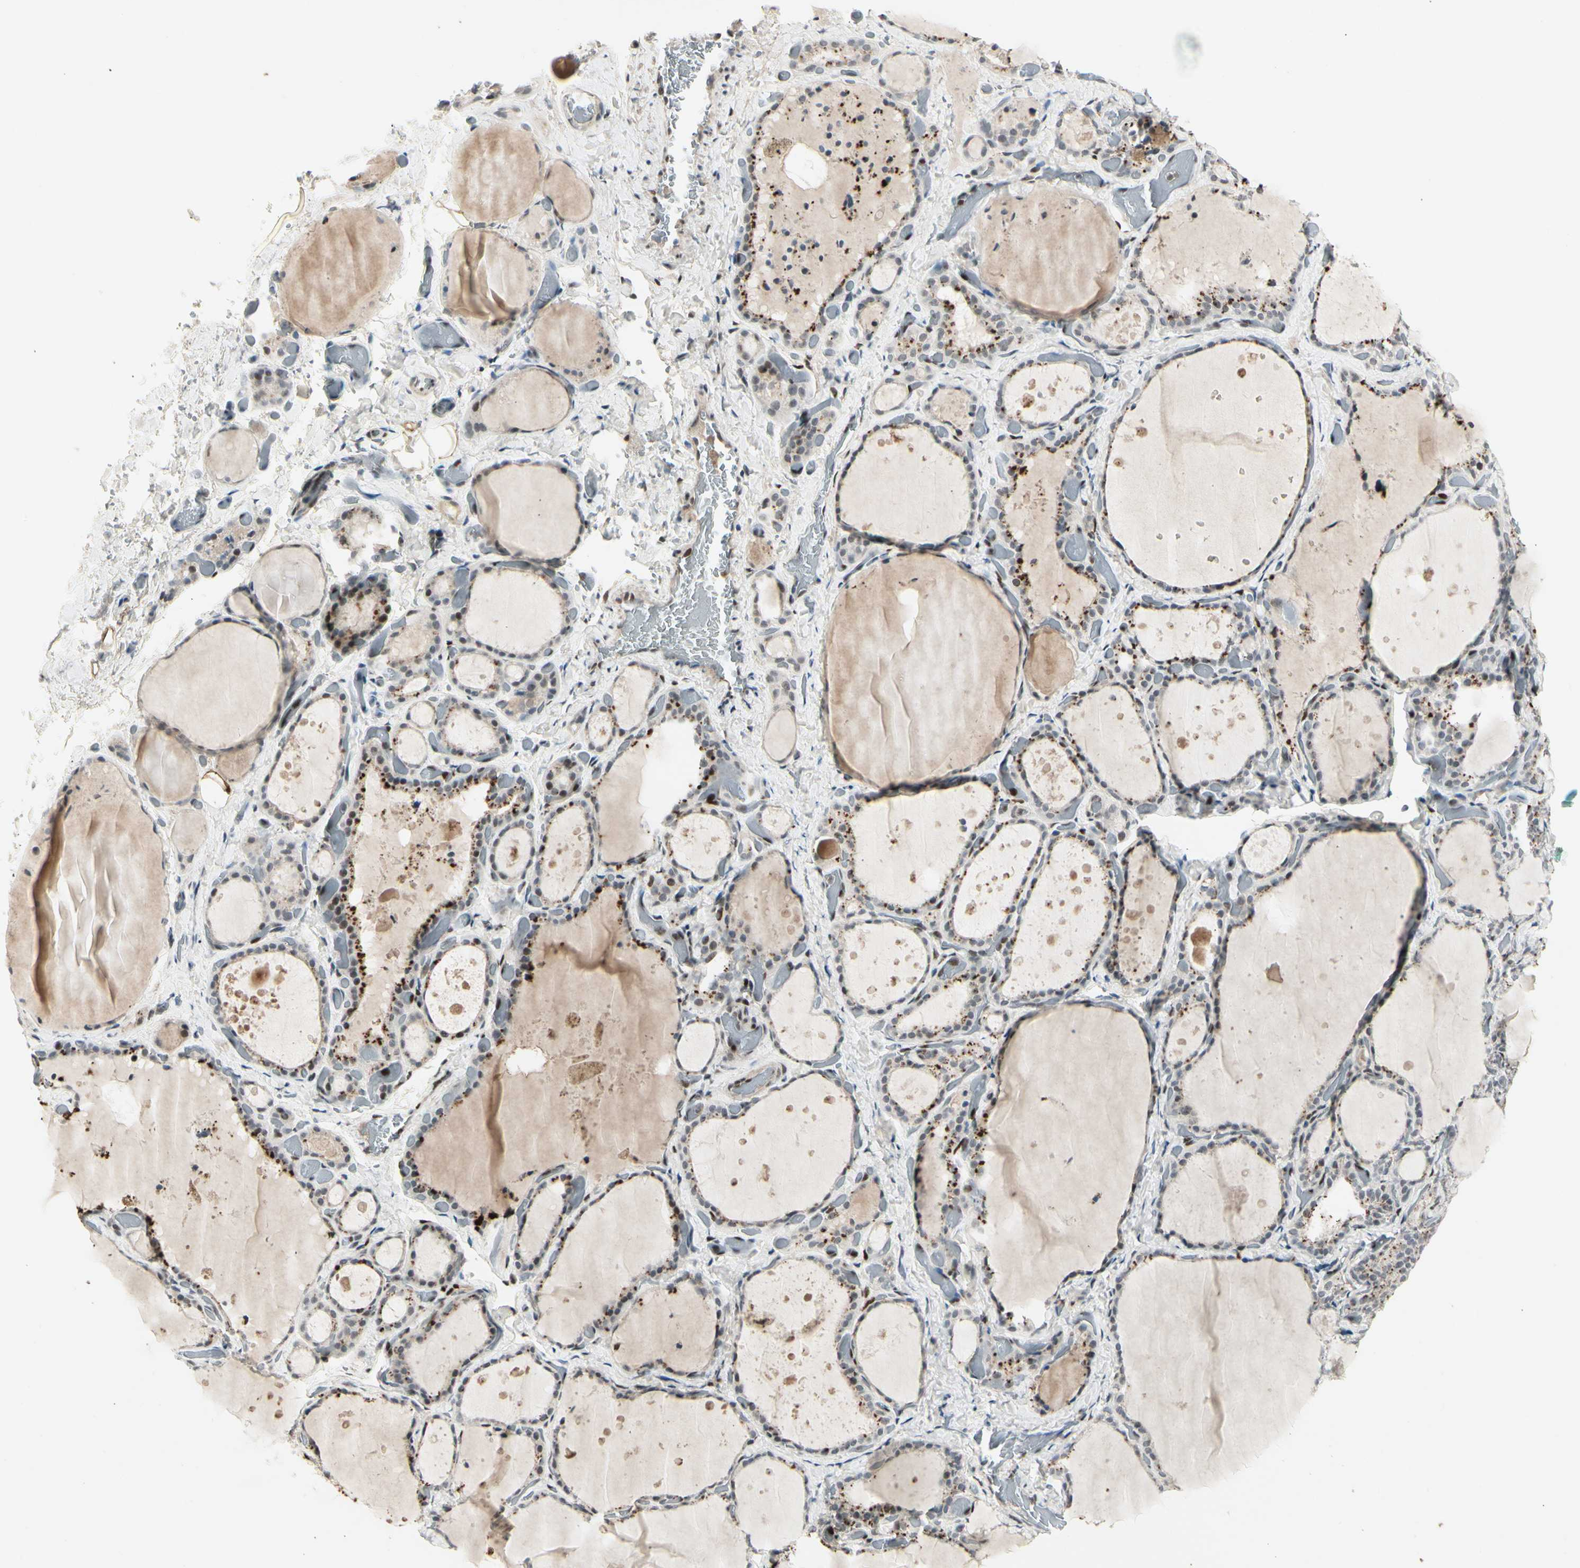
{"staining": {"intensity": "moderate", "quantity": "25%-75%", "location": "nuclear"}, "tissue": "thyroid gland", "cell_type": "Glandular cells", "image_type": "normal", "snomed": [{"axis": "morphology", "description": "Normal tissue, NOS"}, {"axis": "topography", "description": "Thyroid gland"}], "caption": "Immunohistochemical staining of benign thyroid gland demonstrates moderate nuclear protein staining in approximately 25%-75% of glandular cells.", "gene": "FOXJ2", "patient": {"sex": "female", "age": 44}}